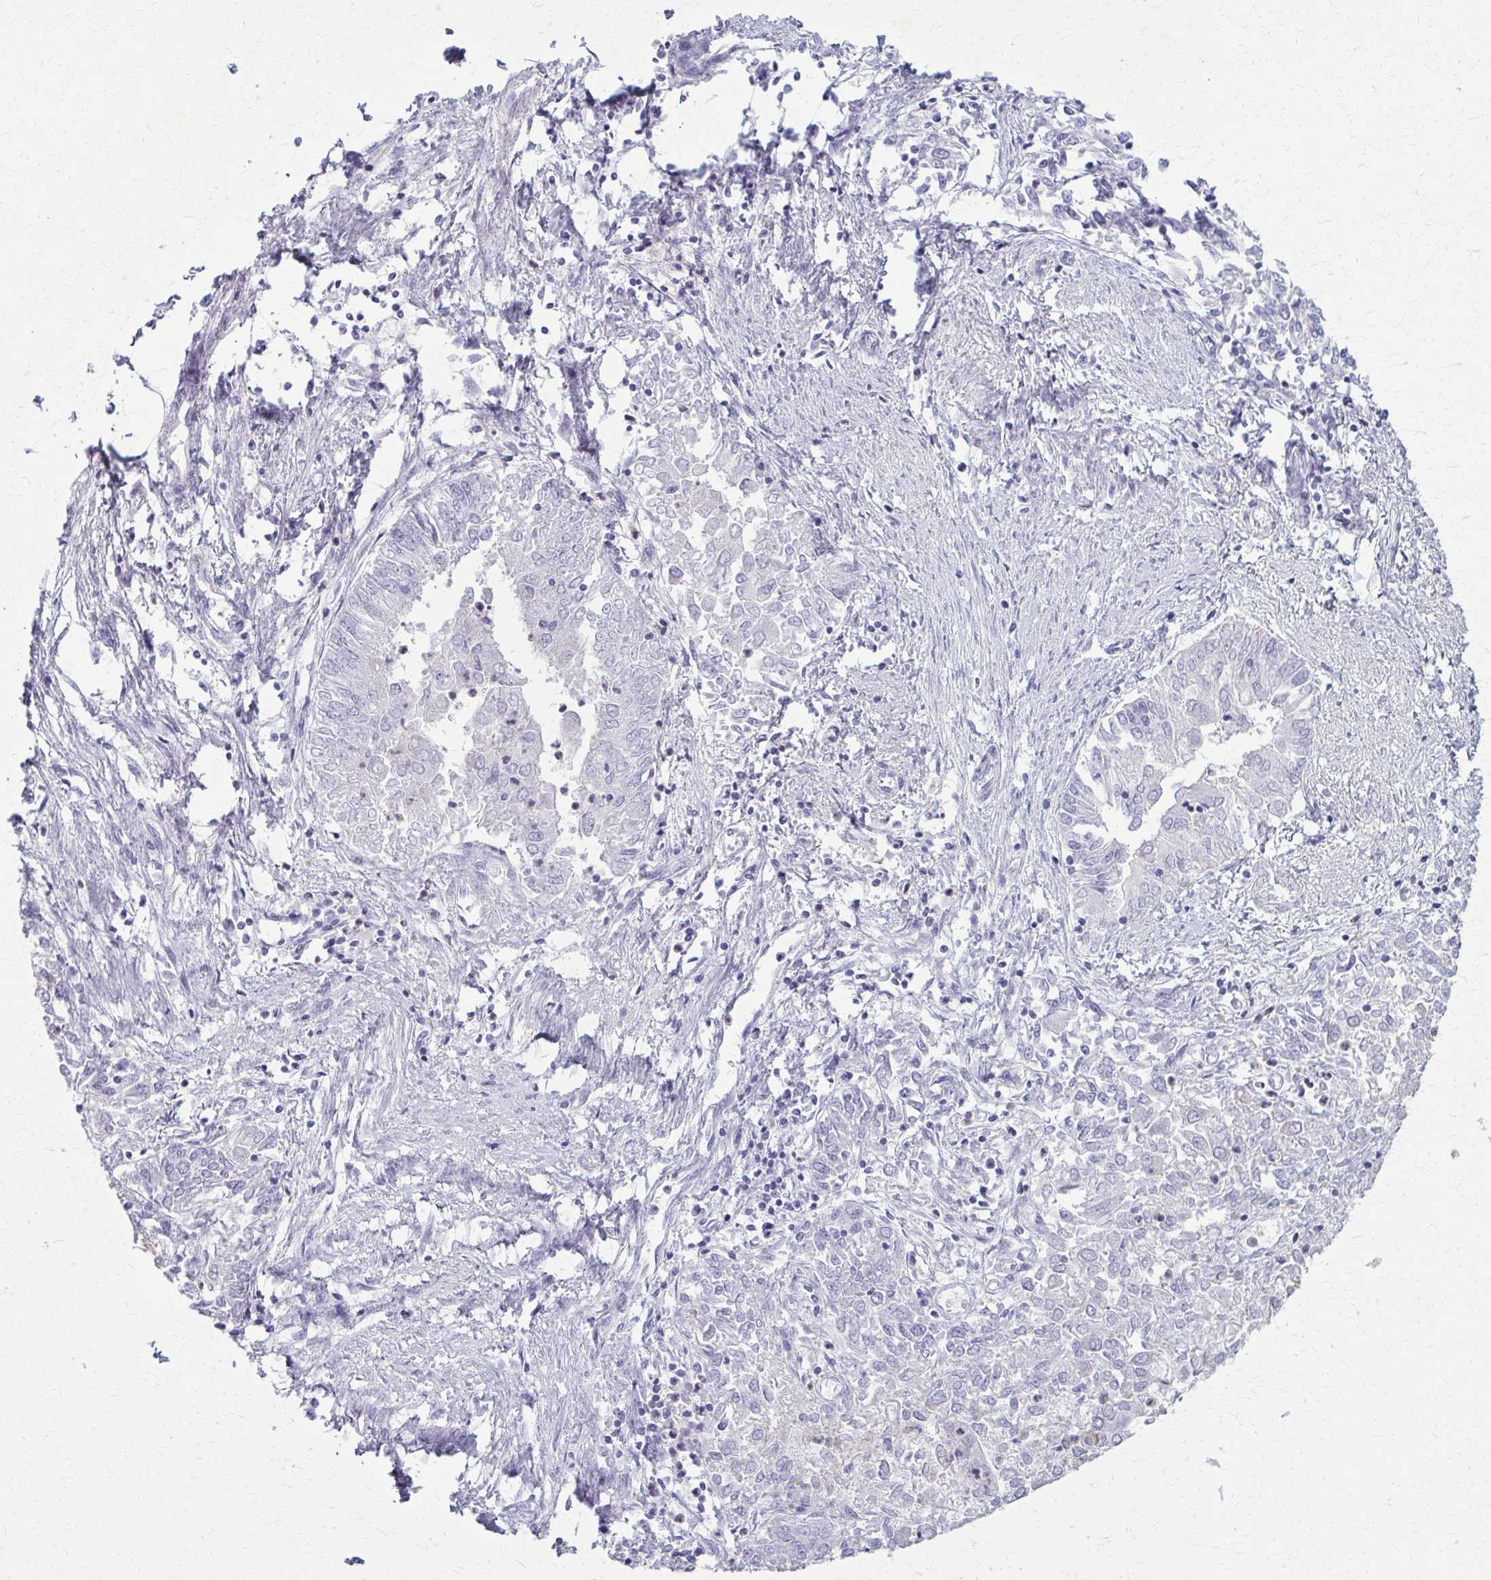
{"staining": {"intensity": "negative", "quantity": "none", "location": "none"}, "tissue": "endometrial cancer", "cell_type": "Tumor cells", "image_type": "cancer", "snomed": [{"axis": "morphology", "description": "Adenocarcinoma, NOS"}, {"axis": "topography", "description": "Endometrium"}], "caption": "DAB (3,3'-diaminobenzidine) immunohistochemical staining of adenocarcinoma (endometrial) demonstrates no significant expression in tumor cells.", "gene": "CARD9", "patient": {"sex": "female", "age": 57}}